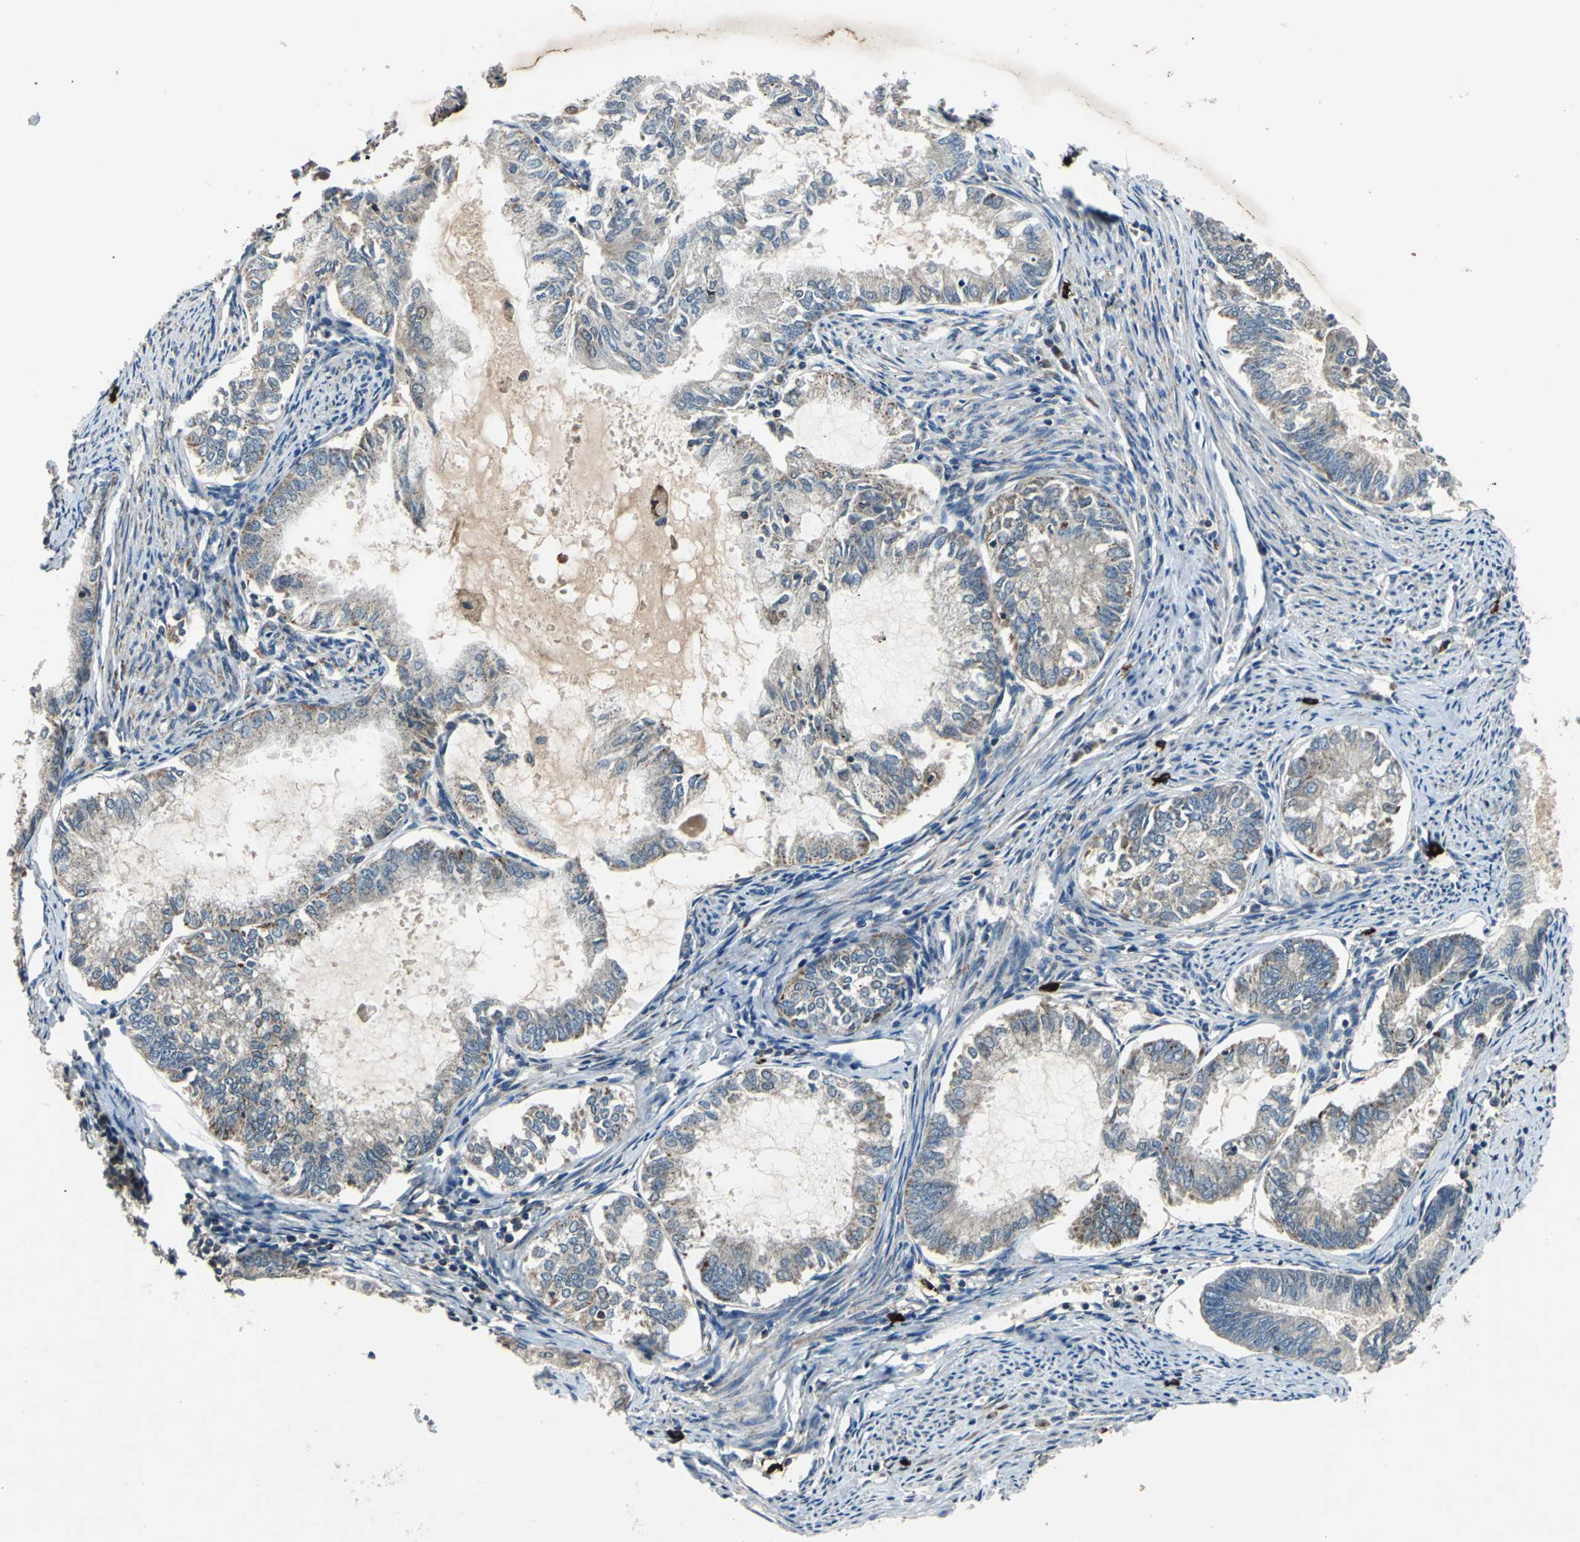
{"staining": {"intensity": "weak", "quantity": ">75%", "location": "cytoplasmic/membranous"}, "tissue": "endometrial cancer", "cell_type": "Tumor cells", "image_type": "cancer", "snomed": [{"axis": "morphology", "description": "Adenocarcinoma, NOS"}, {"axis": "topography", "description": "Endometrium"}], "caption": "Immunohistochemical staining of human endometrial adenocarcinoma shows low levels of weak cytoplasmic/membranous protein expression in about >75% of tumor cells.", "gene": "SLC19A2", "patient": {"sex": "female", "age": 86}}